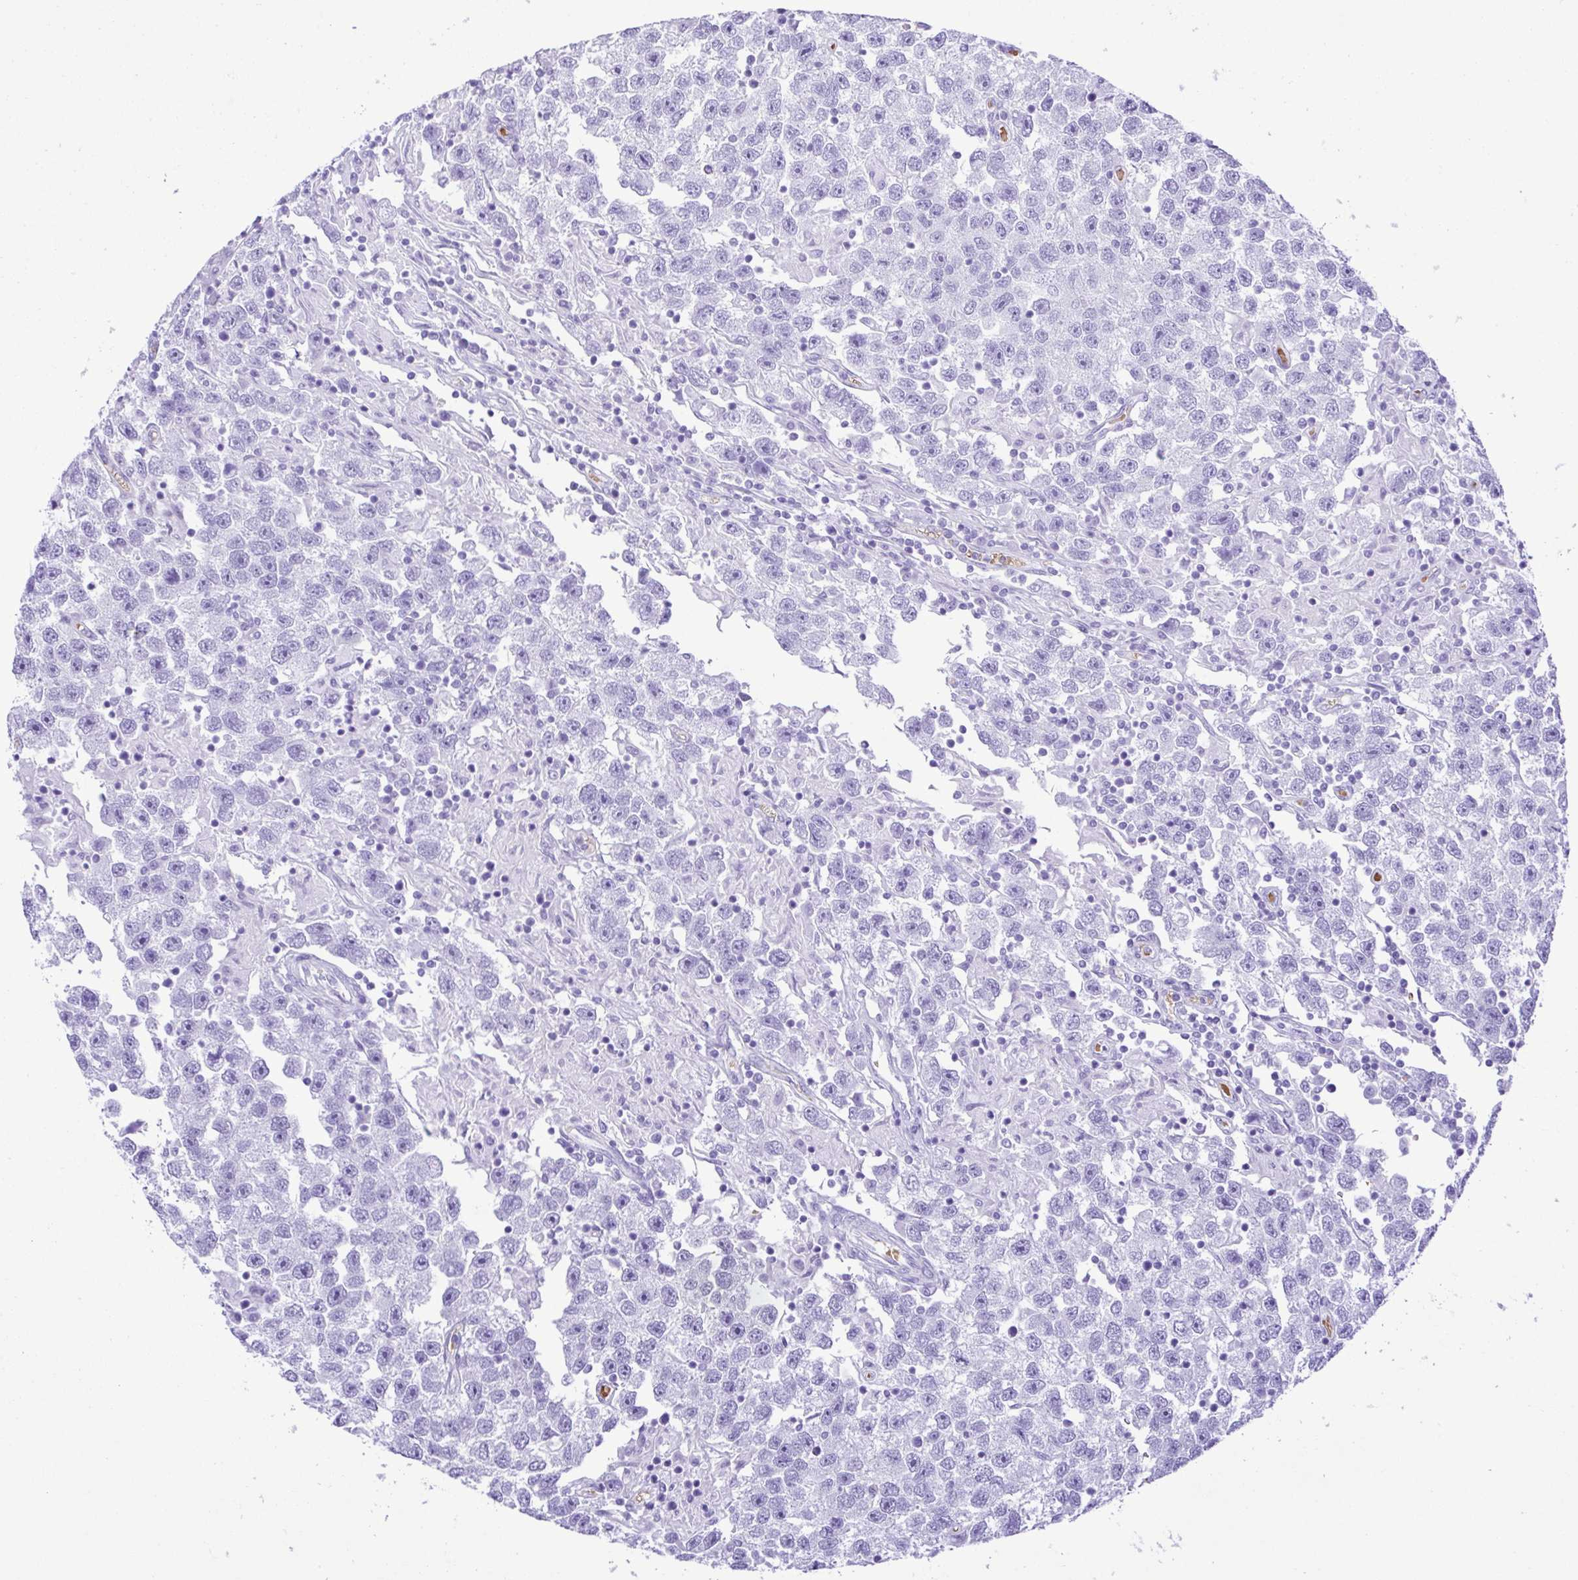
{"staining": {"intensity": "negative", "quantity": "none", "location": "none"}, "tissue": "testis cancer", "cell_type": "Tumor cells", "image_type": "cancer", "snomed": [{"axis": "morphology", "description": "Seminoma, NOS"}, {"axis": "topography", "description": "Testis"}], "caption": "Protein analysis of testis cancer reveals no significant staining in tumor cells.", "gene": "SYT1", "patient": {"sex": "male", "age": 26}}